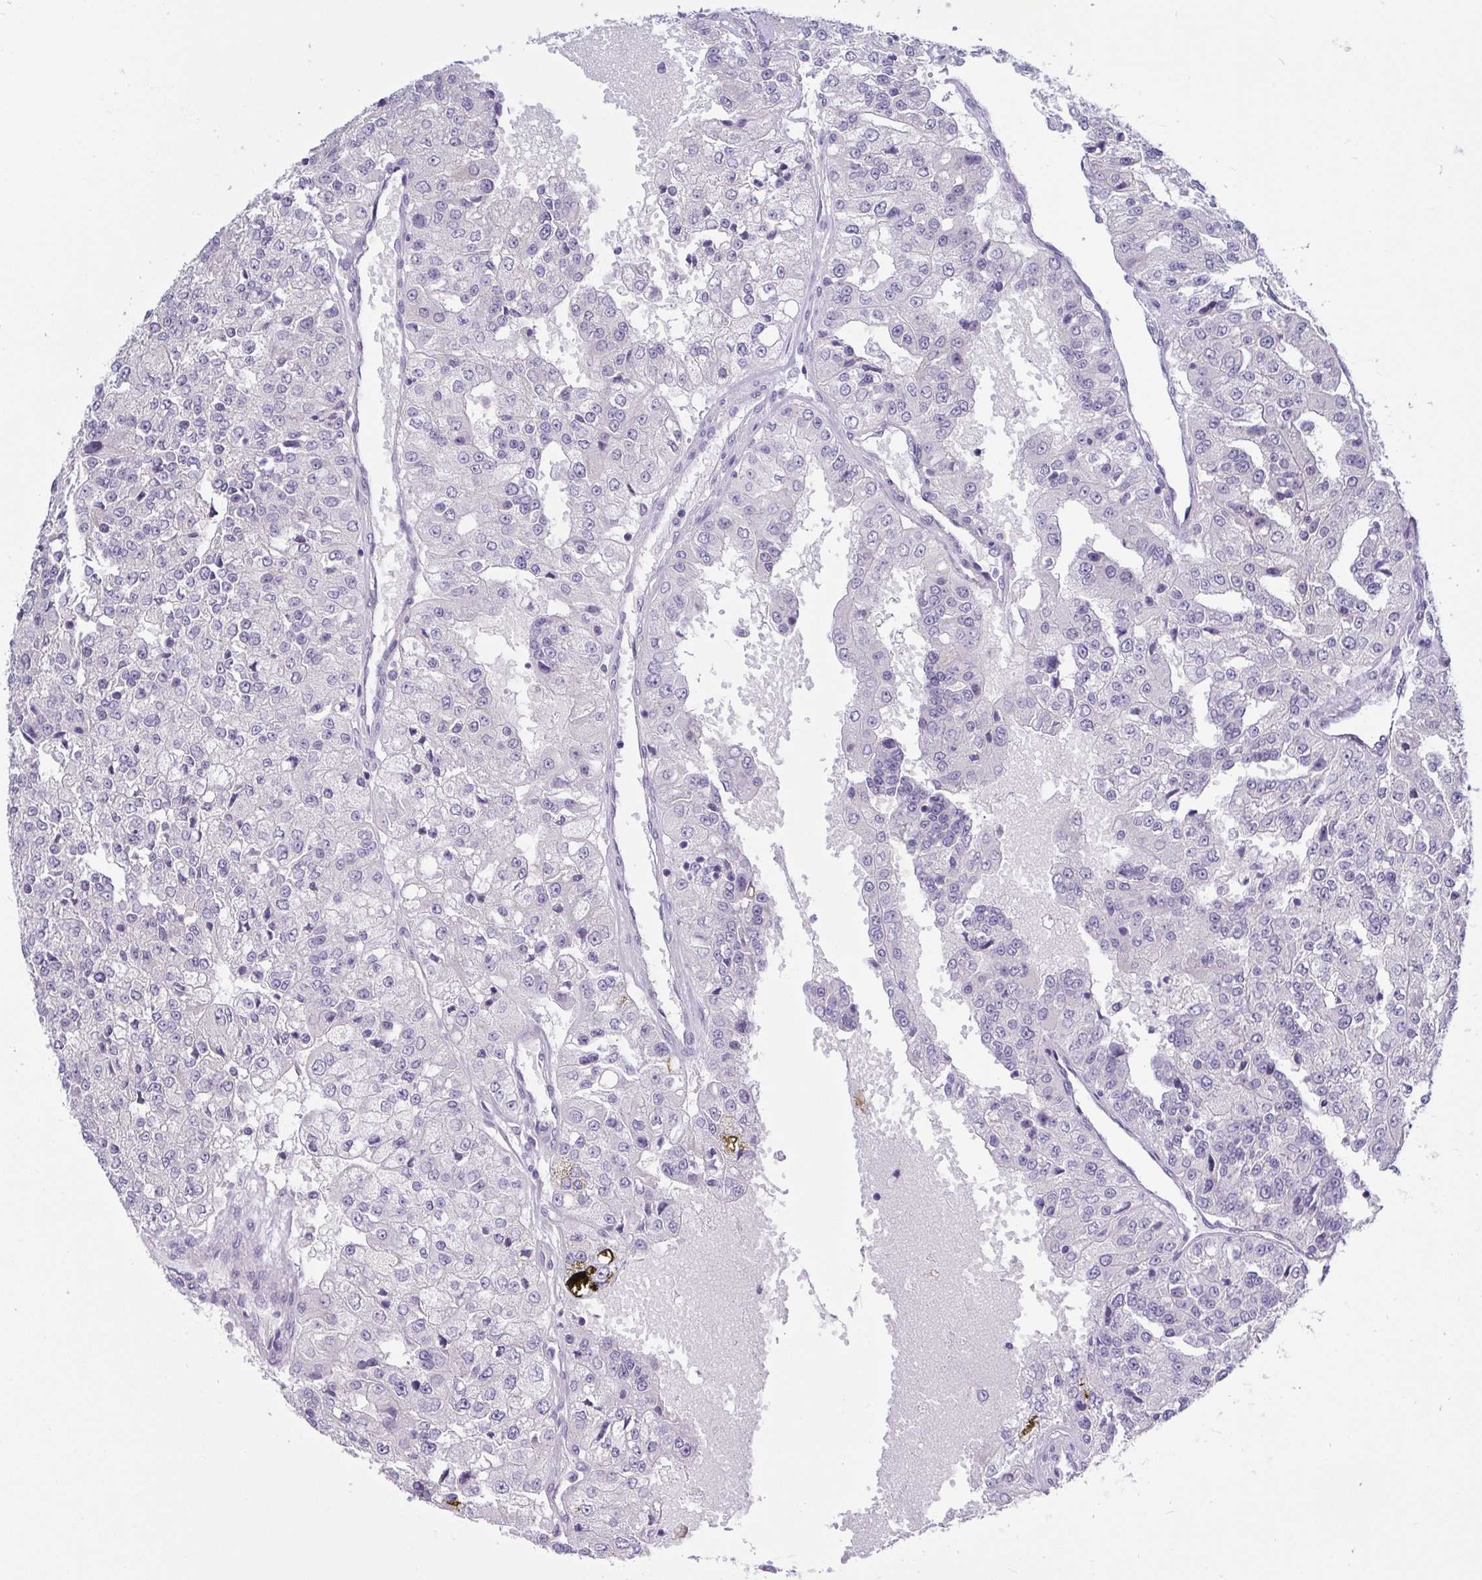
{"staining": {"intensity": "negative", "quantity": "none", "location": "none"}, "tissue": "renal cancer", "cell_type": "Tumor cells", "image_type": "cancer", "snomed": [{"axis": "morphology", "description": "Adenocarcinoma, NOS"}, {"axis": "topography", "description": "Kidney"}], "caption": "The photomicrograph shows no significant positivity in tumor cells of adenocarcinoma (renal).", "gene": "TCEAL8", "patient": {"sex": "female", "age": 63}}